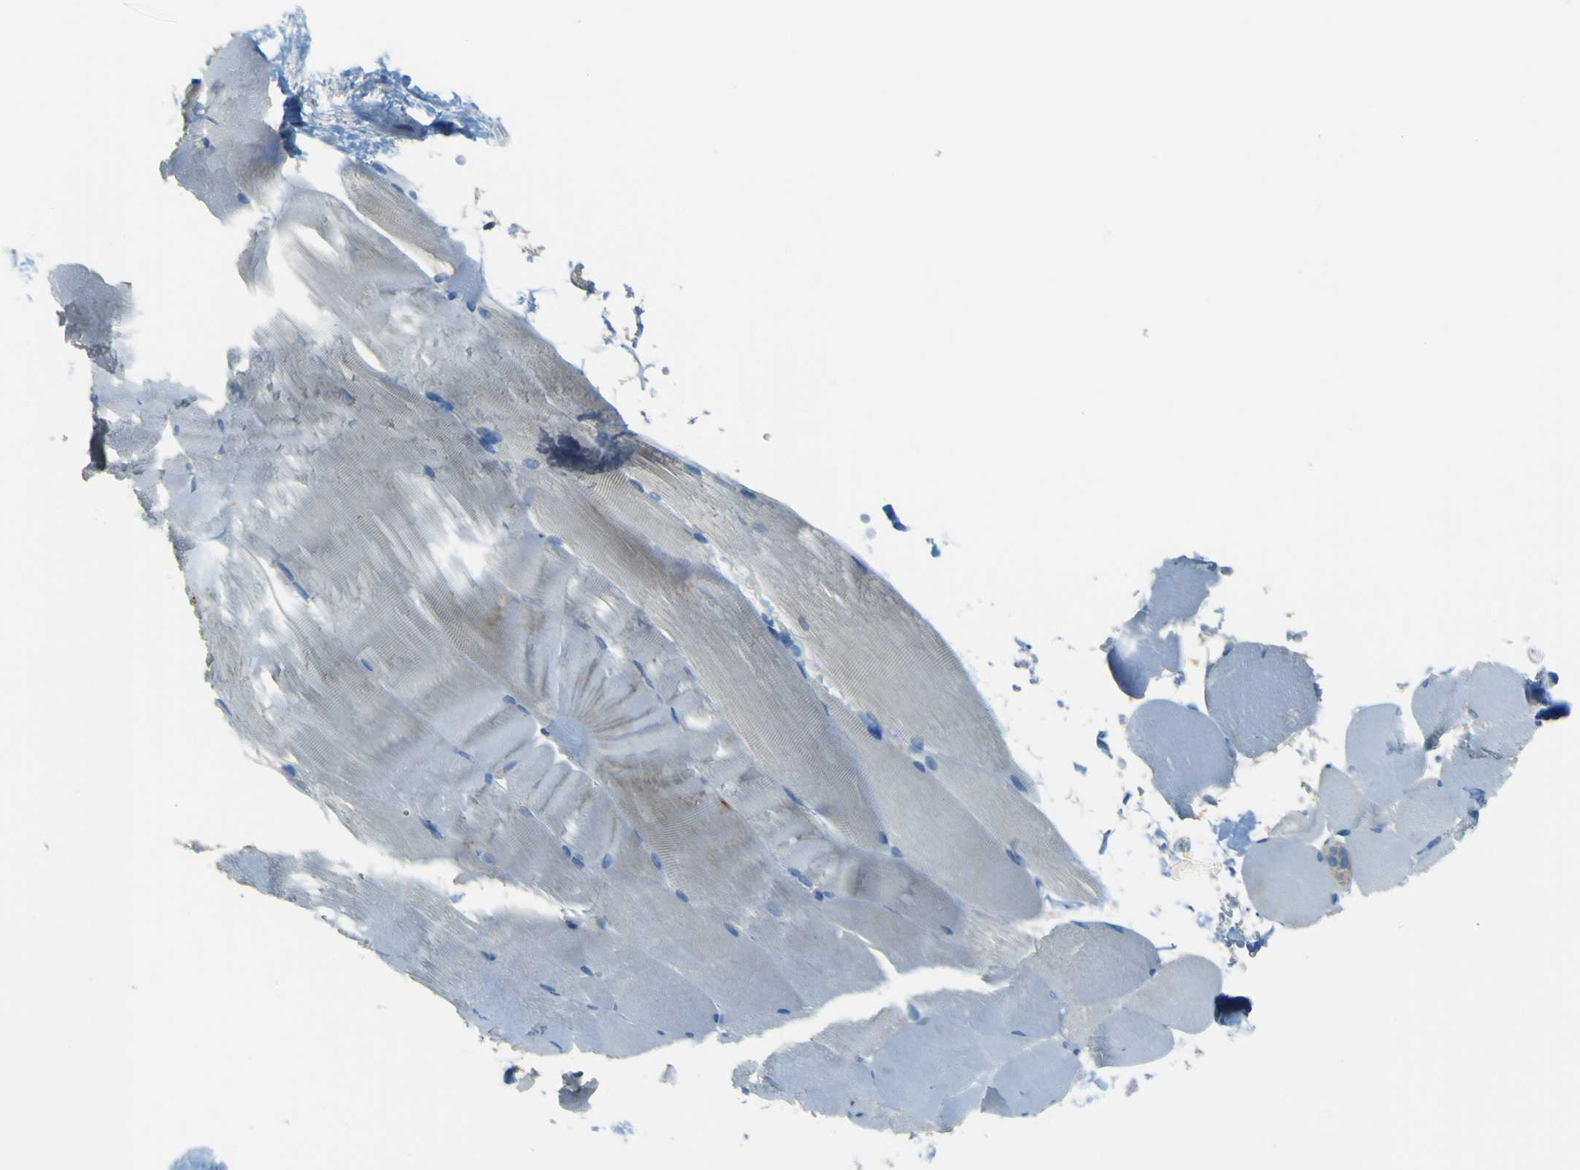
{"staining": {"intensity": "negative", "quantity": "none", "location": "none"}, "tissue": "skeletal muscle", "cell_type": "Myocytes", "image_type": "normal", "snomed": [{"axis": "morphology", "description": "Normal tissue, NOS"}, {"axis": "topography", "description": "Skin"}, {"axis": "topography", "description": "Skeletal muscle"}], "caption": "Protein analysis of benign skeletal muscle displays no significant staining in myocytes.", "gene": "FKTN", "patient": {"sex": "male", "age": 83}}